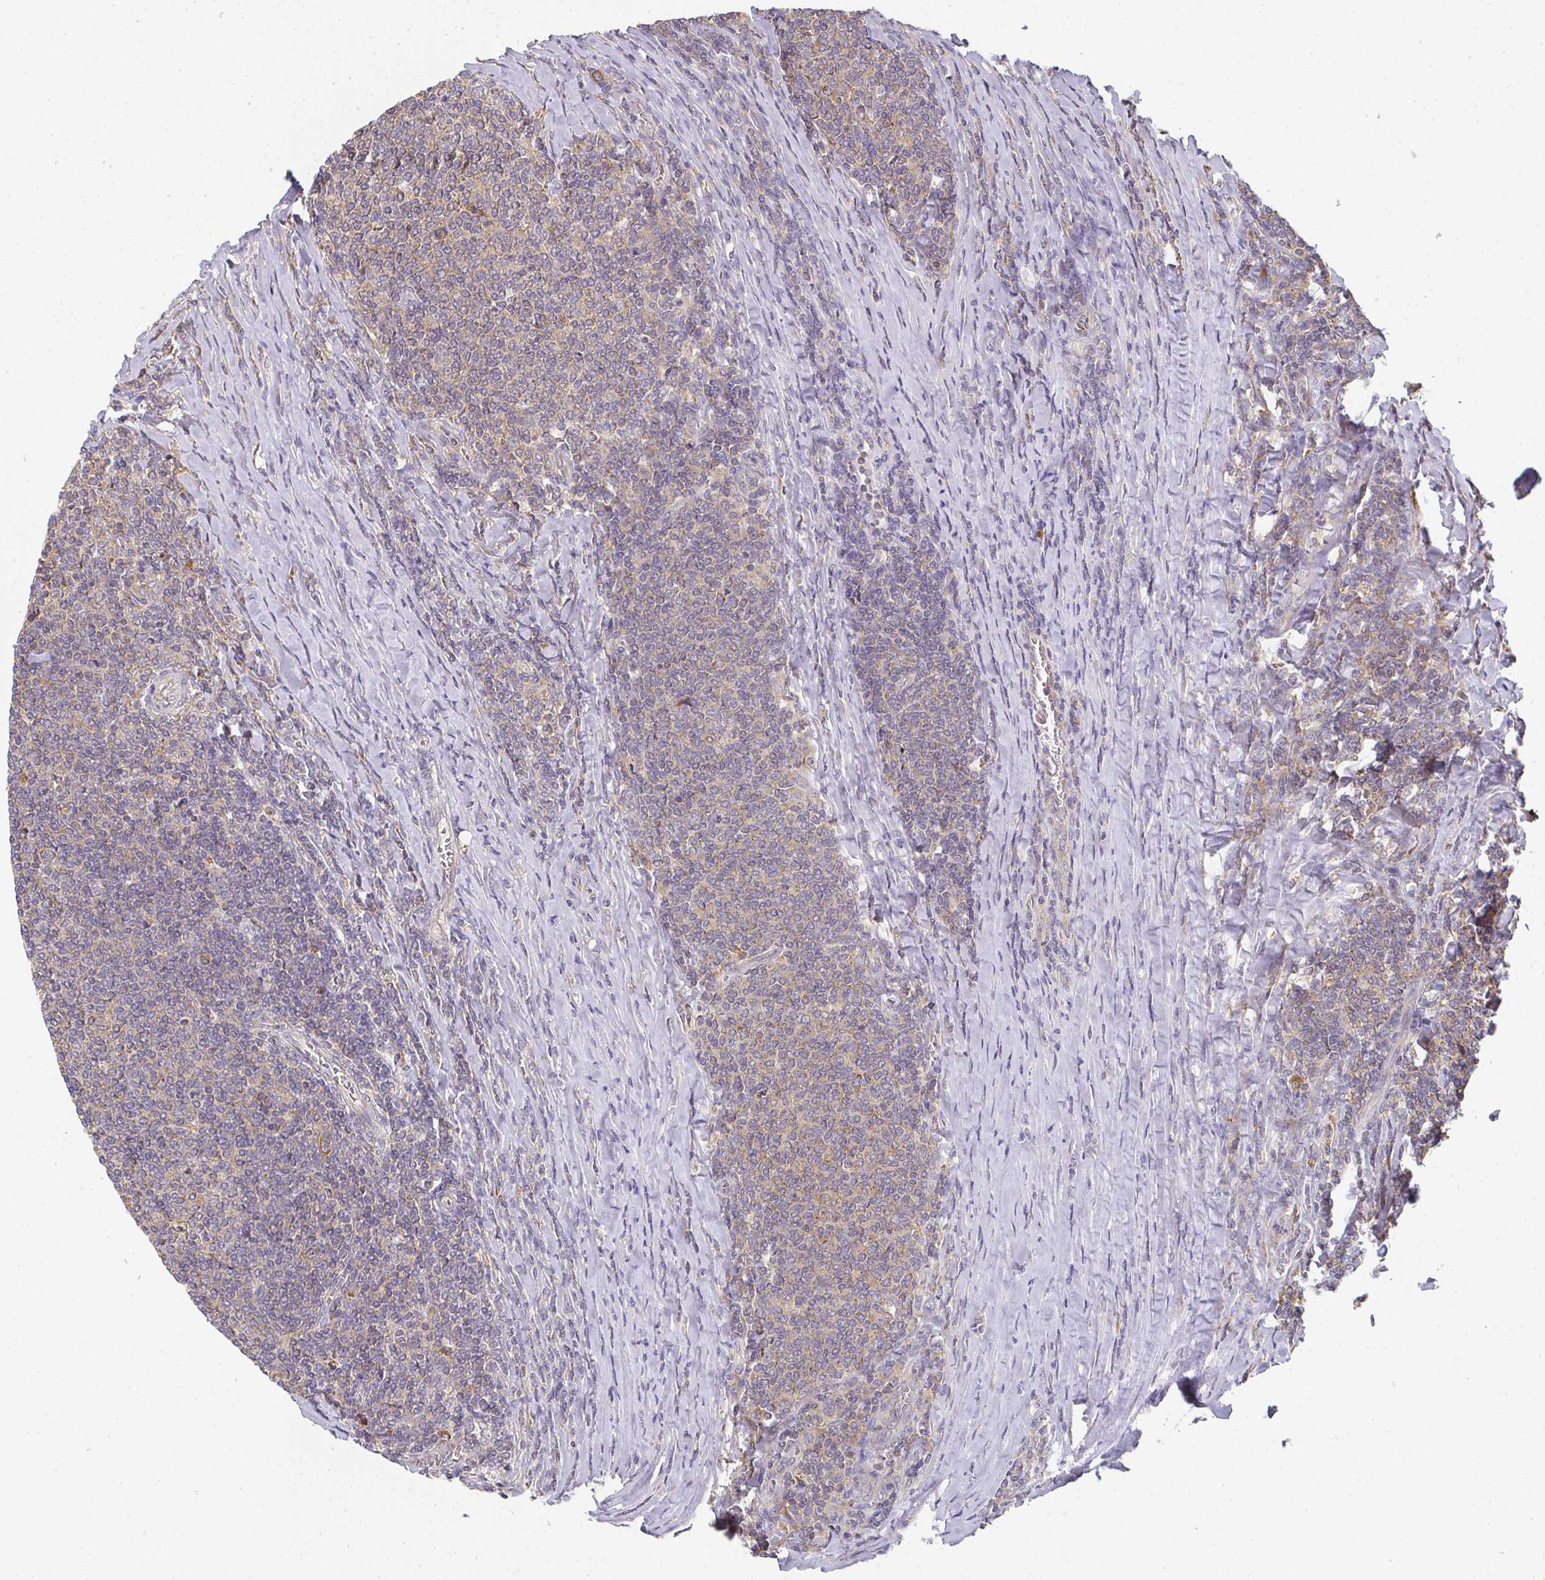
{"staining": {"intensity": "weak", "quantity": "25%-75%", "location": "cytoplasmic/membranous"}, "tissue": "lymphoma", "cell_type": "Tumor cells", "image_type": "cancer", "snomed": [{"axis": "morphology", "description": "Malignant lymphoma, non-Hodgkin's type, Low grade"}, {"axis": "topography", "description": "Lymph node"}], "caption": "About 25%-75% of tumor cells in human lymphoma display weak cytoplasmic/membranous protein positivity as visualized by brown immunohistochemical staining.", "gene": "SLC35B3", "patient": {"sex": "male", "age": 52}}